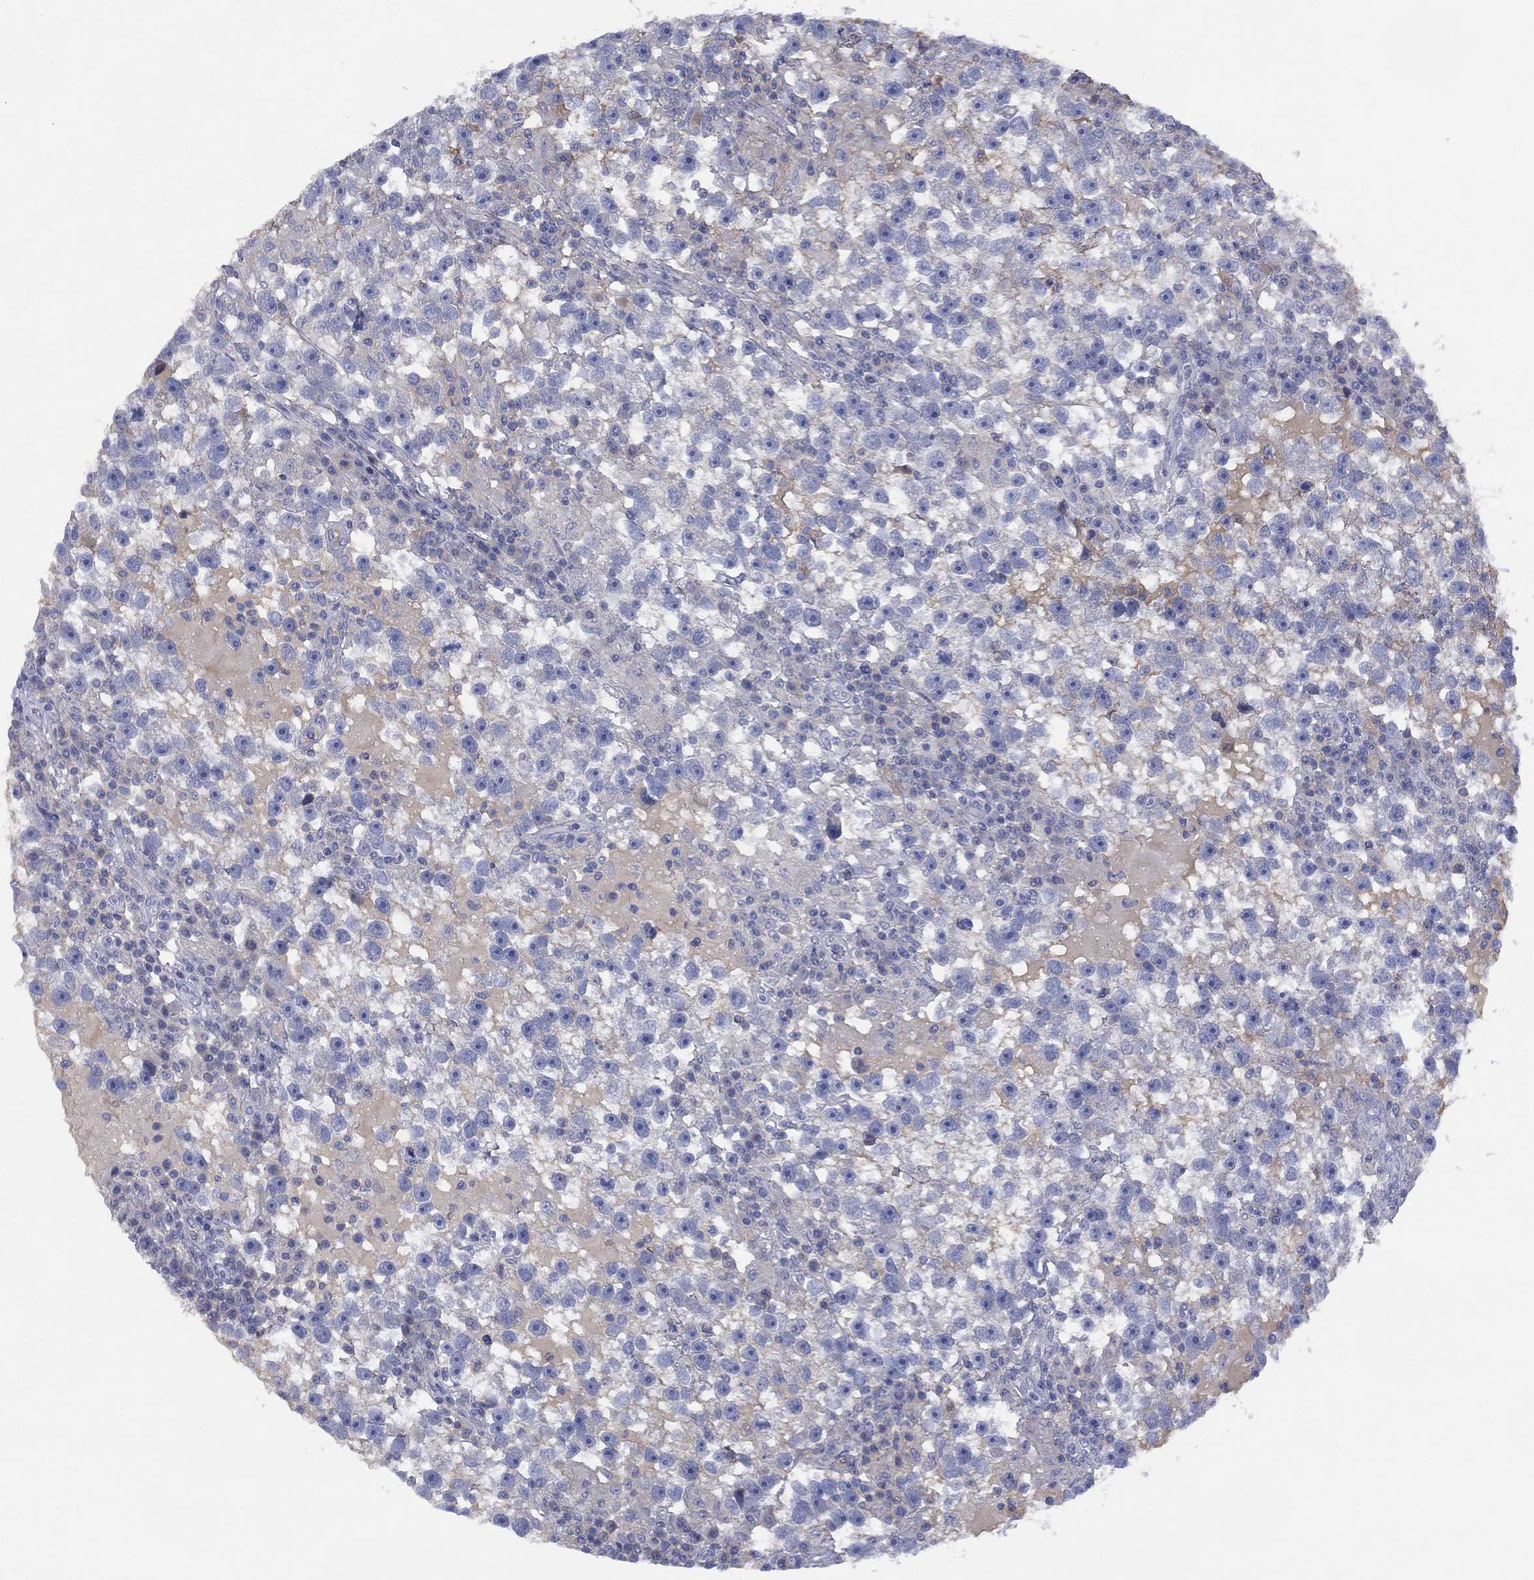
{"staining": {"intensity": "negative", "quantity": "none", "location": "none"}, "tissue": "testis cancer", "cell_type": "Tumor cells", "image_type": "cancer", "snomed": [{"axis": "morphology", "description": "Seminoma, NOS"}, {"axis": "topography", "description": "Testis"}], "caption": "An IHC micrograph of testis cancer is shown. There is no staining in tumor cells of testis cancer.", "gene": "CYP2D6", "patient": {"sex": "male", "age": 47}}